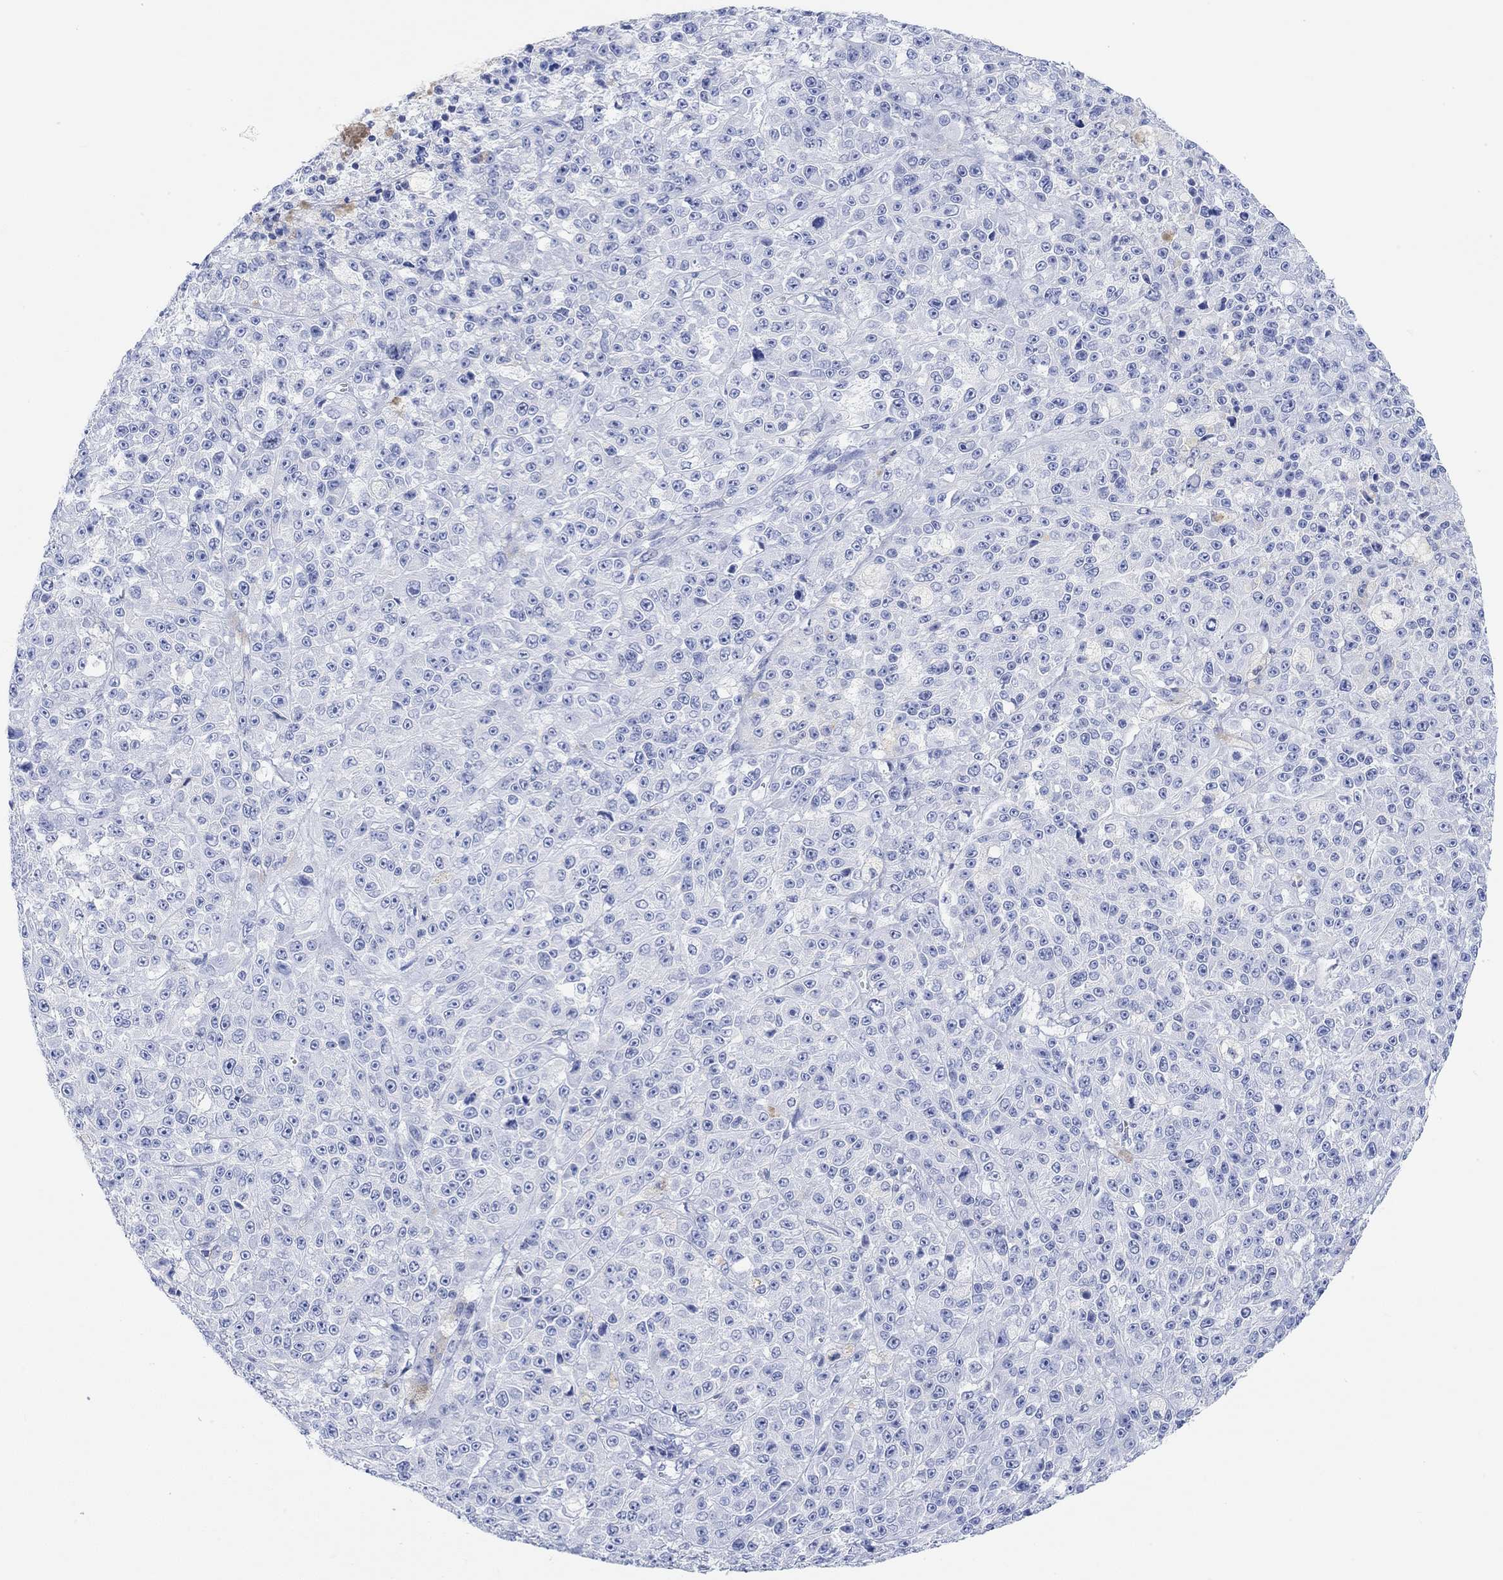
{"staining": {"intensity": "negative", "quantity": "none", "location": "none"}, "tissue": "melanoma", "cell_type": "Tumor cells", "image_type": "cancer", "snomed": [{"axis": "morphology", "description": "Malignant melanoma, NOS"}, {"axis": "topography", "description": "Skin"}], "caption": "Image shows no protein staining in tumor cells of melanoma tissue. (Brightfield microscopy of DAB IHC at high magnification).", "gene": "ANKRD33", "patient": {"sex": "female", "age": 58}}